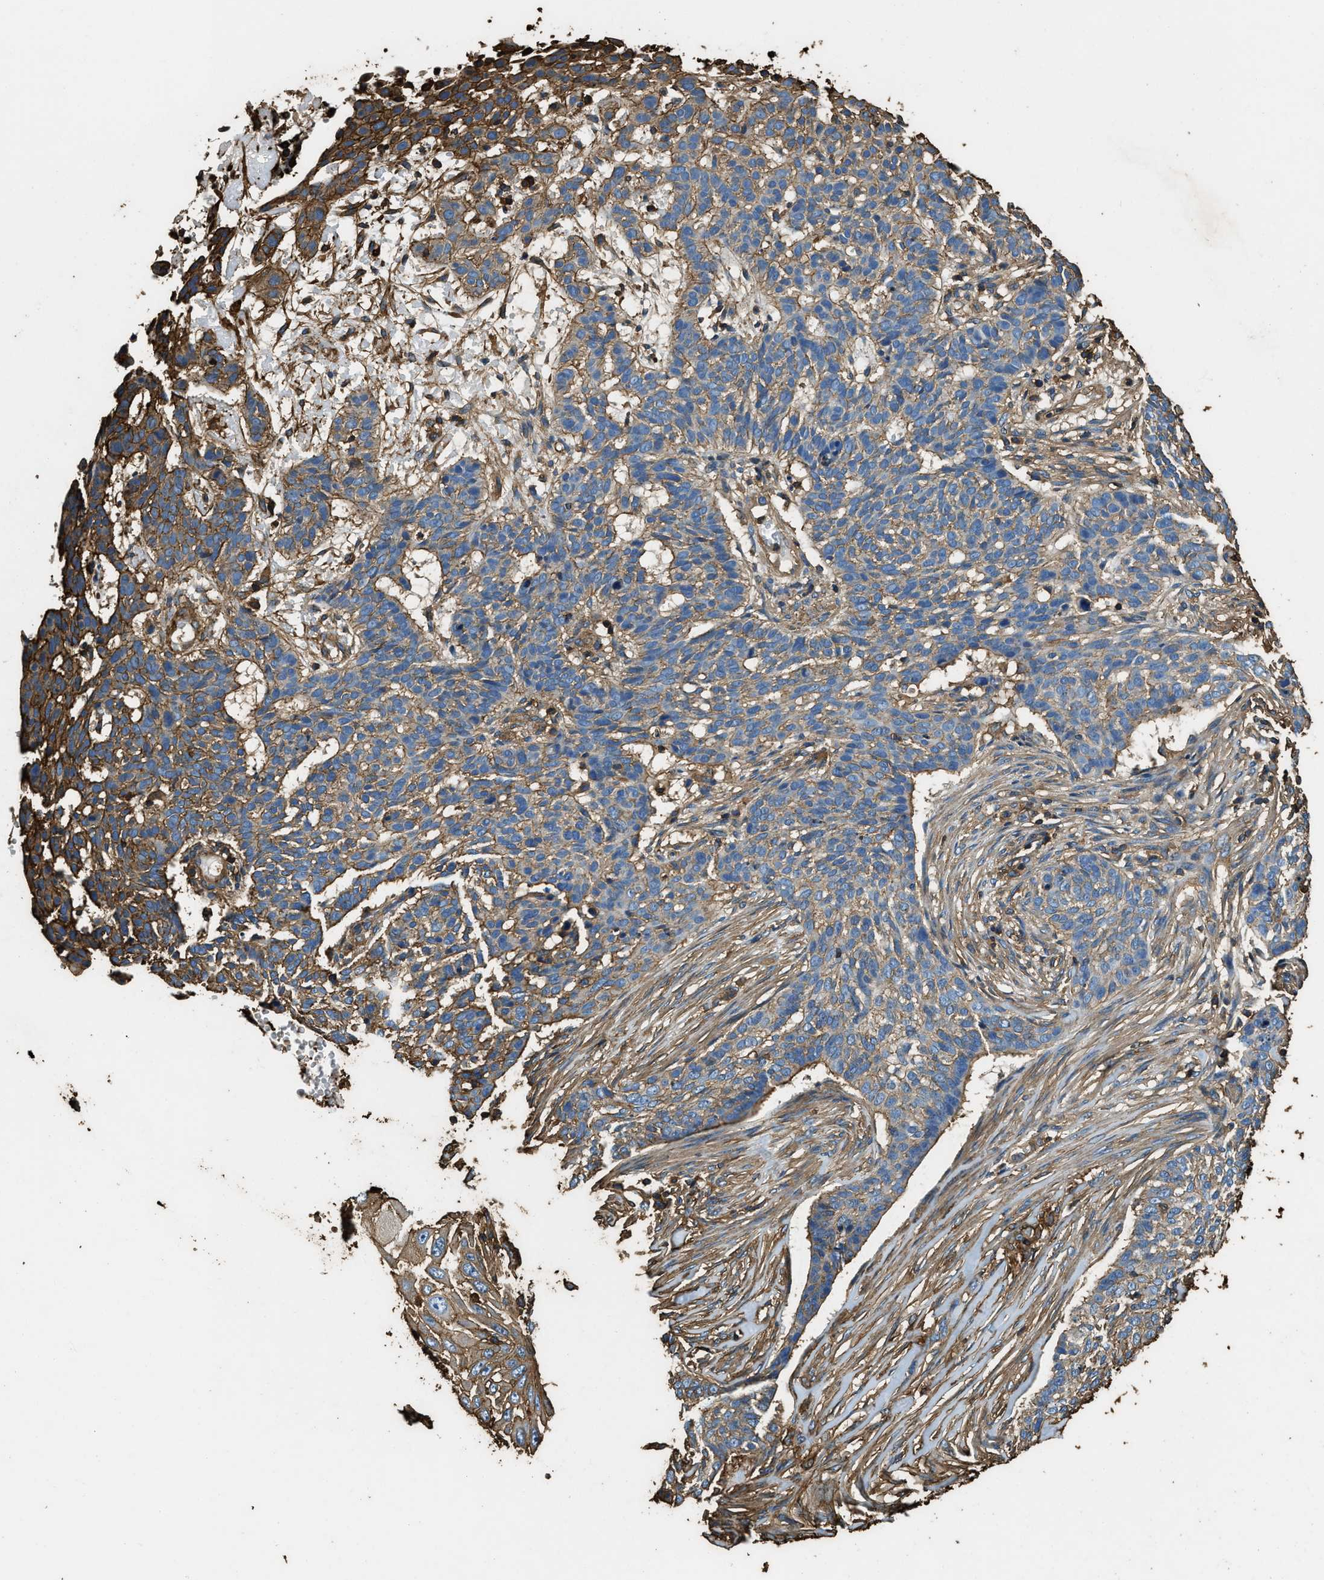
{"staining": {"intensity": "moderate", "quantity": "25%-75%", "location": "cytoplasmic/membranous"}, "tissue": "skin cancer", "cell_type": "Tumor cells", "image_type": "cancer", "snomed": [{"axis": "morphology", "description": "Basal cell carcinoma"}, {"axis": "topography", "description": "Skin"}], "caption": "Immunohistochemical staining of basal cell carcinoma (skin) exhibits medium levels of moderate cytoplasmic/membranous protein positivity in about 25%-75% of tumor cells.", "gene": "ACCS", "patient": {"sex": "male", "age": 85}}